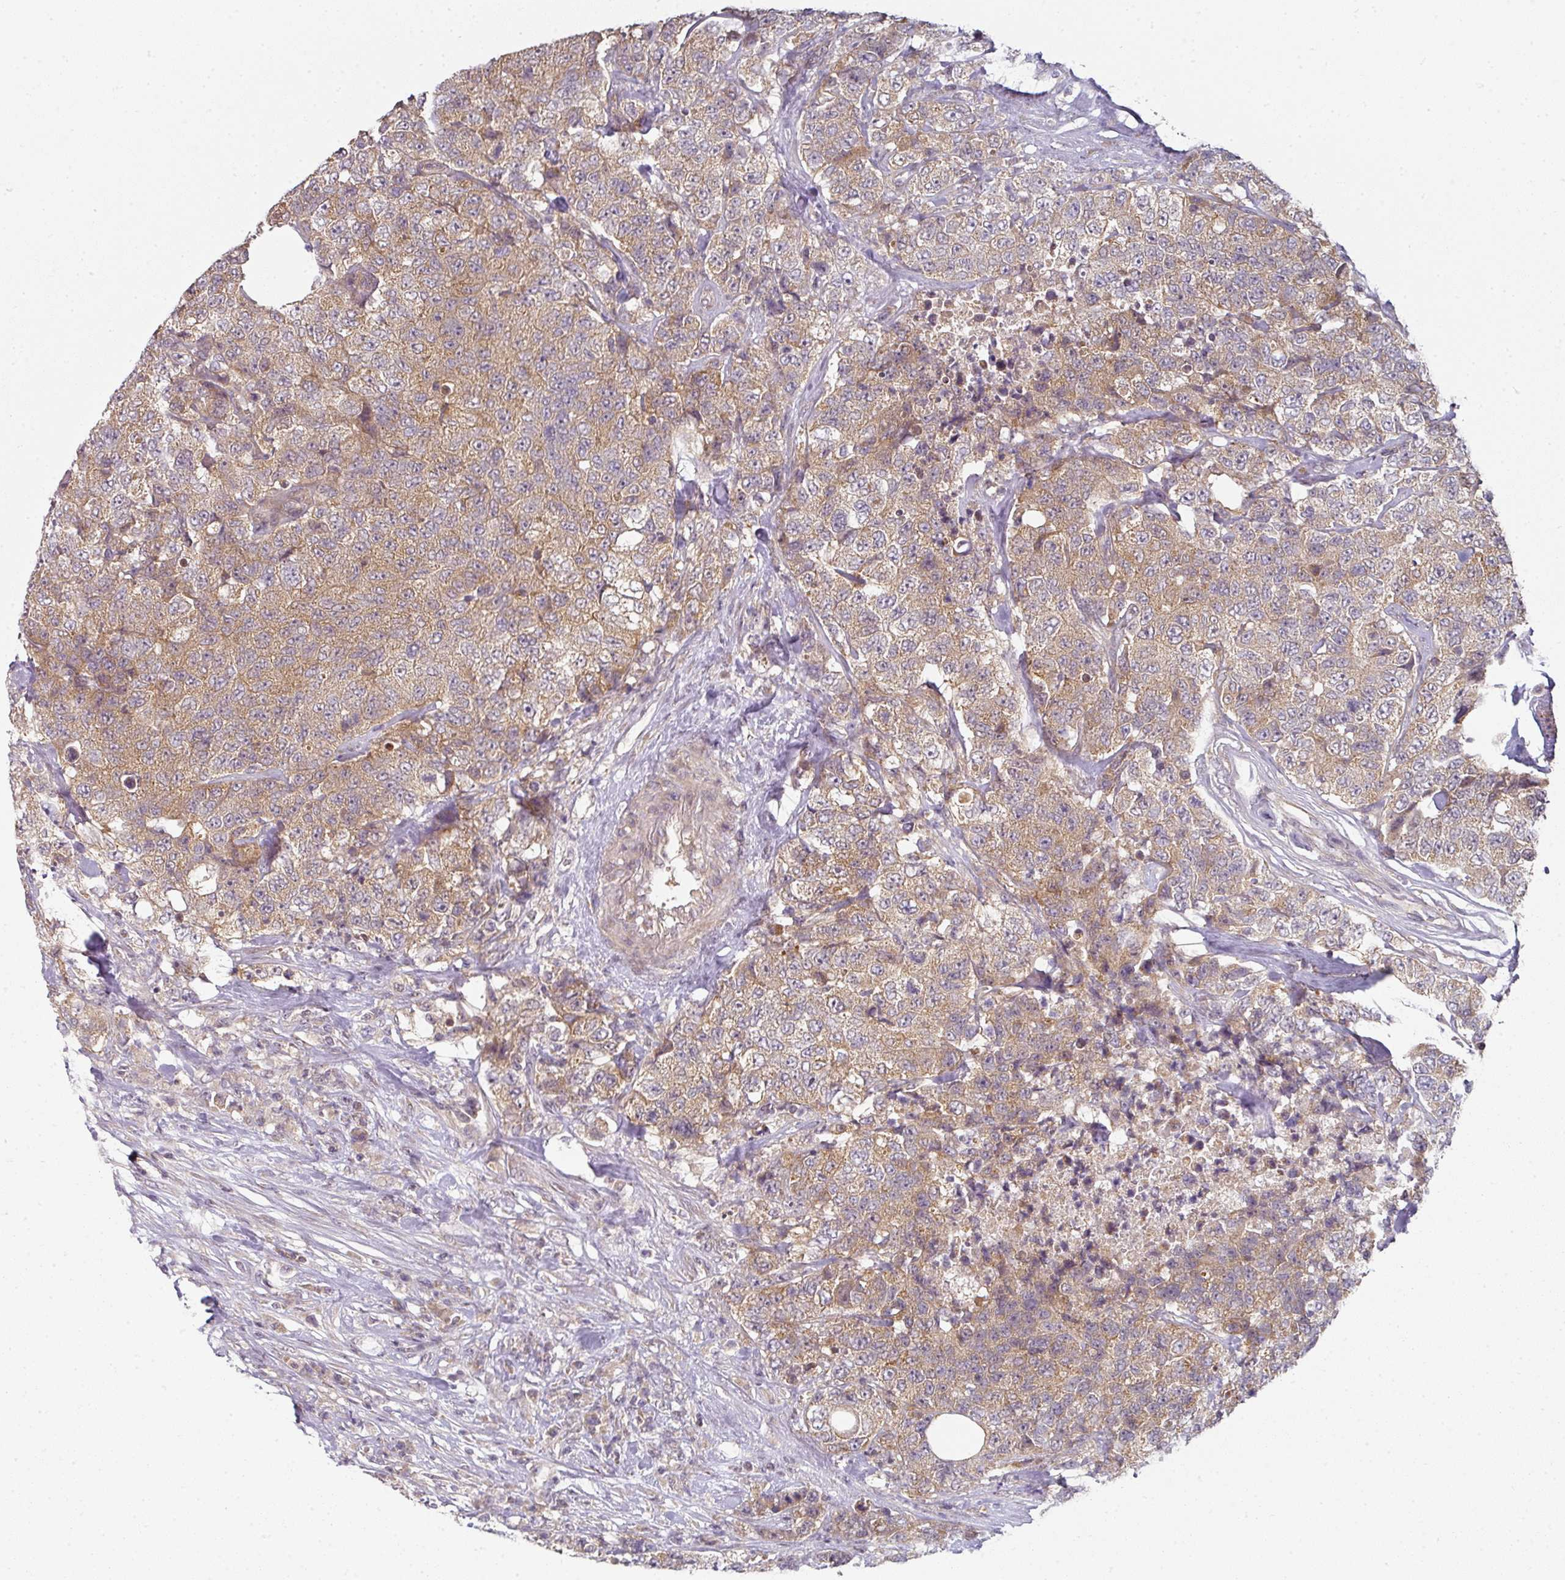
{"staining": {"intensity": "moderate", "quantity": ">75%", "location": "cytoplasmic/membranous"}, "tissue": "urothelial cancer", "cell_type": "Tumor cells", "image_type": "cancer", "snomed": [{"axis": "morphology", "description": "Urothelial carcinoma, High grade"}, {"axis": "topography", "description": "Urinary bladder"}], "caption": "Immunohistochemical staining of human urothelial cancer reveals moderate cytoplasmic/membranous protein staining in about >75% of tumor cells.", "gene": "MAP2K2", "patient": {"sex": "female", "age": 78}}